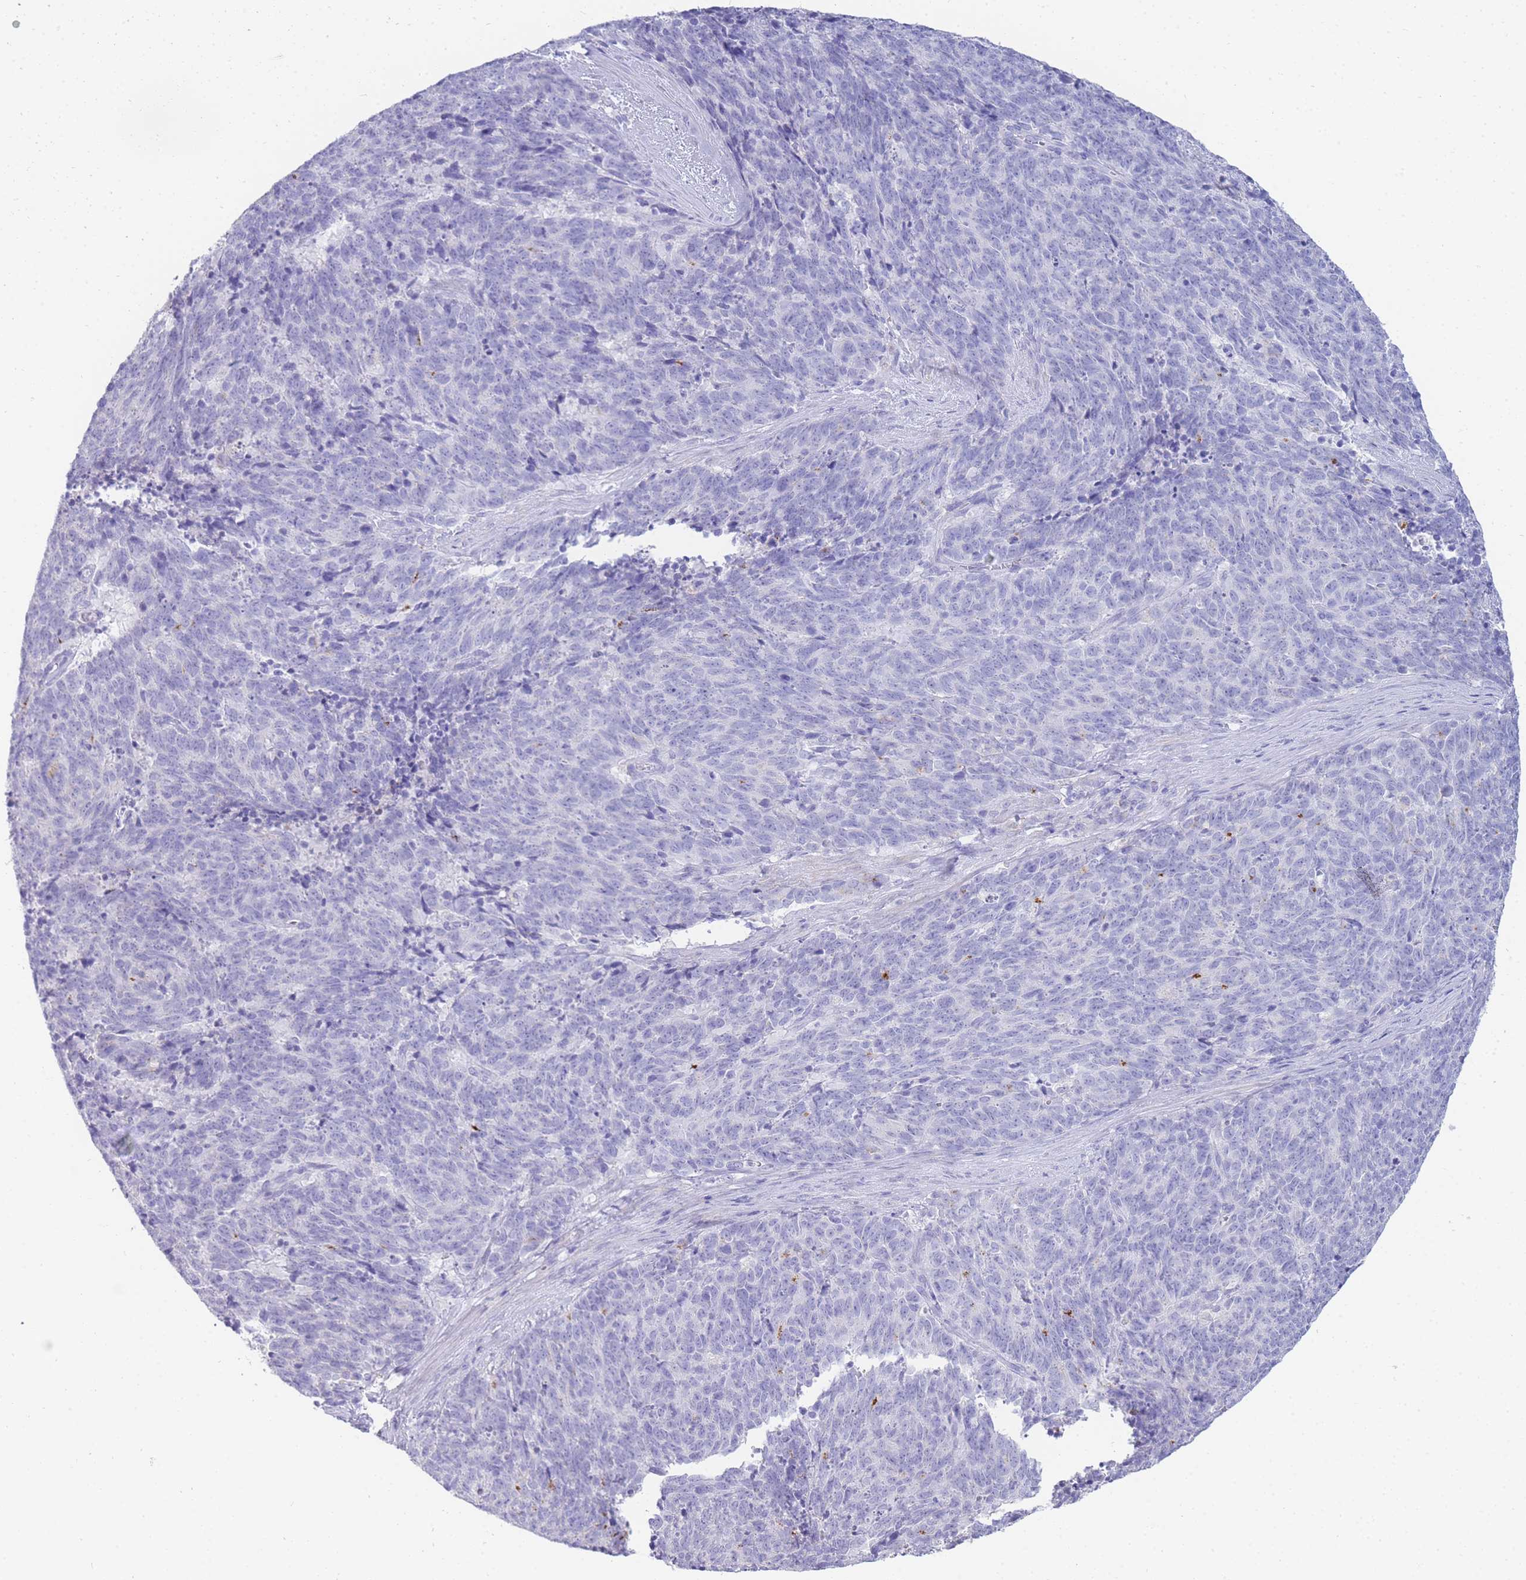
{"staining": {"intensity": "negative", "quantity": "none", "location": "none"}, "tissue": "cervical cancer", "cell_type": "Tumor cells", "image_type": "cancer", "snomed": [{"axis": "morphology", "description": "Squamous cell carcinoma, NOS"}, {"axis": "topography", "description": "Cervix"}], "caption": "Tumor cells are negative for protein expression in human cervical cancer.", "gene": "DPP4", "patient": {"sex": "female", "age": 29}}